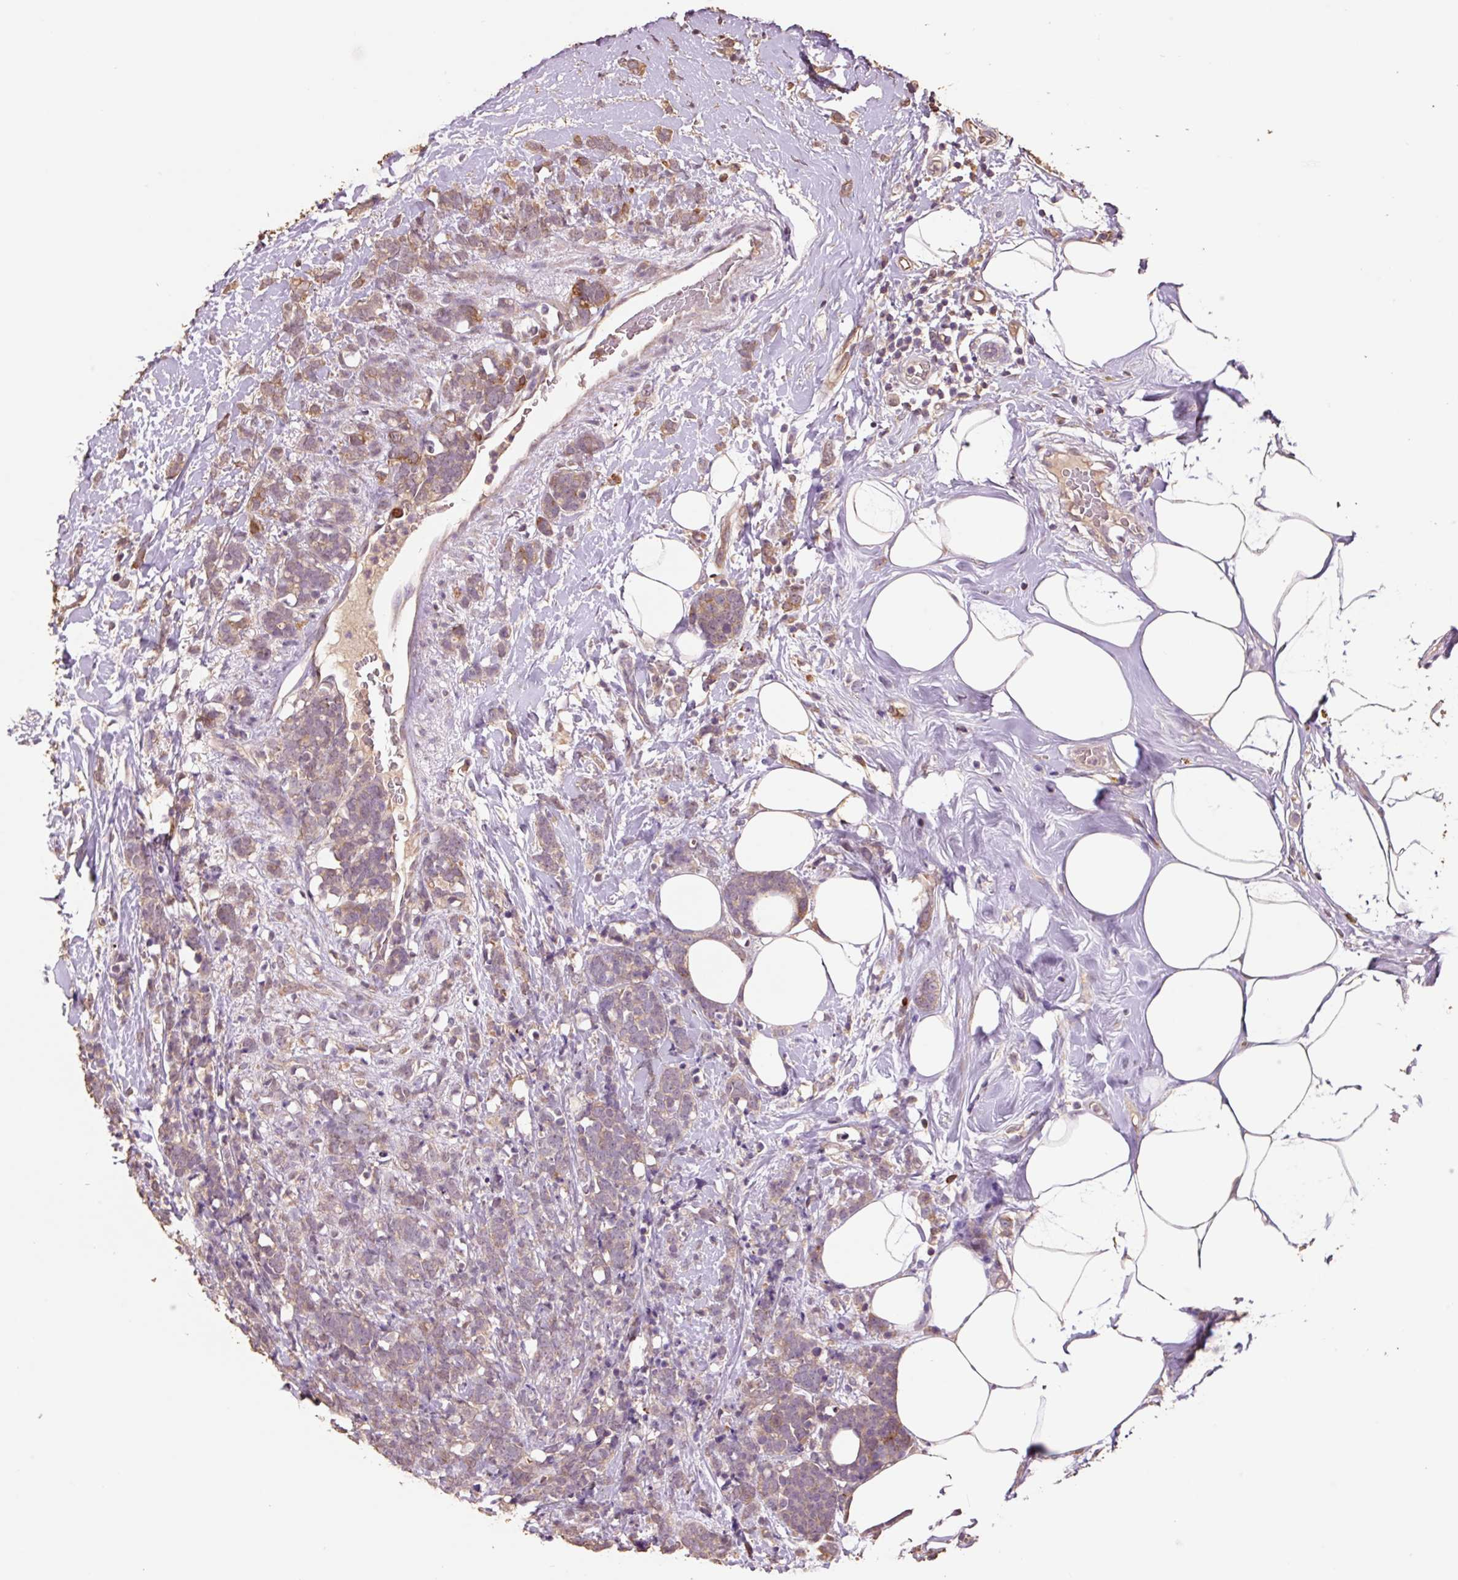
{"staining": {"intensity": "weak", "quantity": ">75%", "location": "cytoplasmic/membranous"}, "tissue": "breast cancer", "cell_type": "Tumor cells", "image_type": "cancer", "snomed": [{"axis": "morphology", "description": "Lobular carcinoma"}, {"axis": "topography", "description": "Breast"}], "caption": "Weak cytoplasmic/membranous expression is present in about >75% of tumor cells in breast cancer (lobular carcinoma).", "gene": "HERC2", "patient": {"sex": "female", "age": 58}}